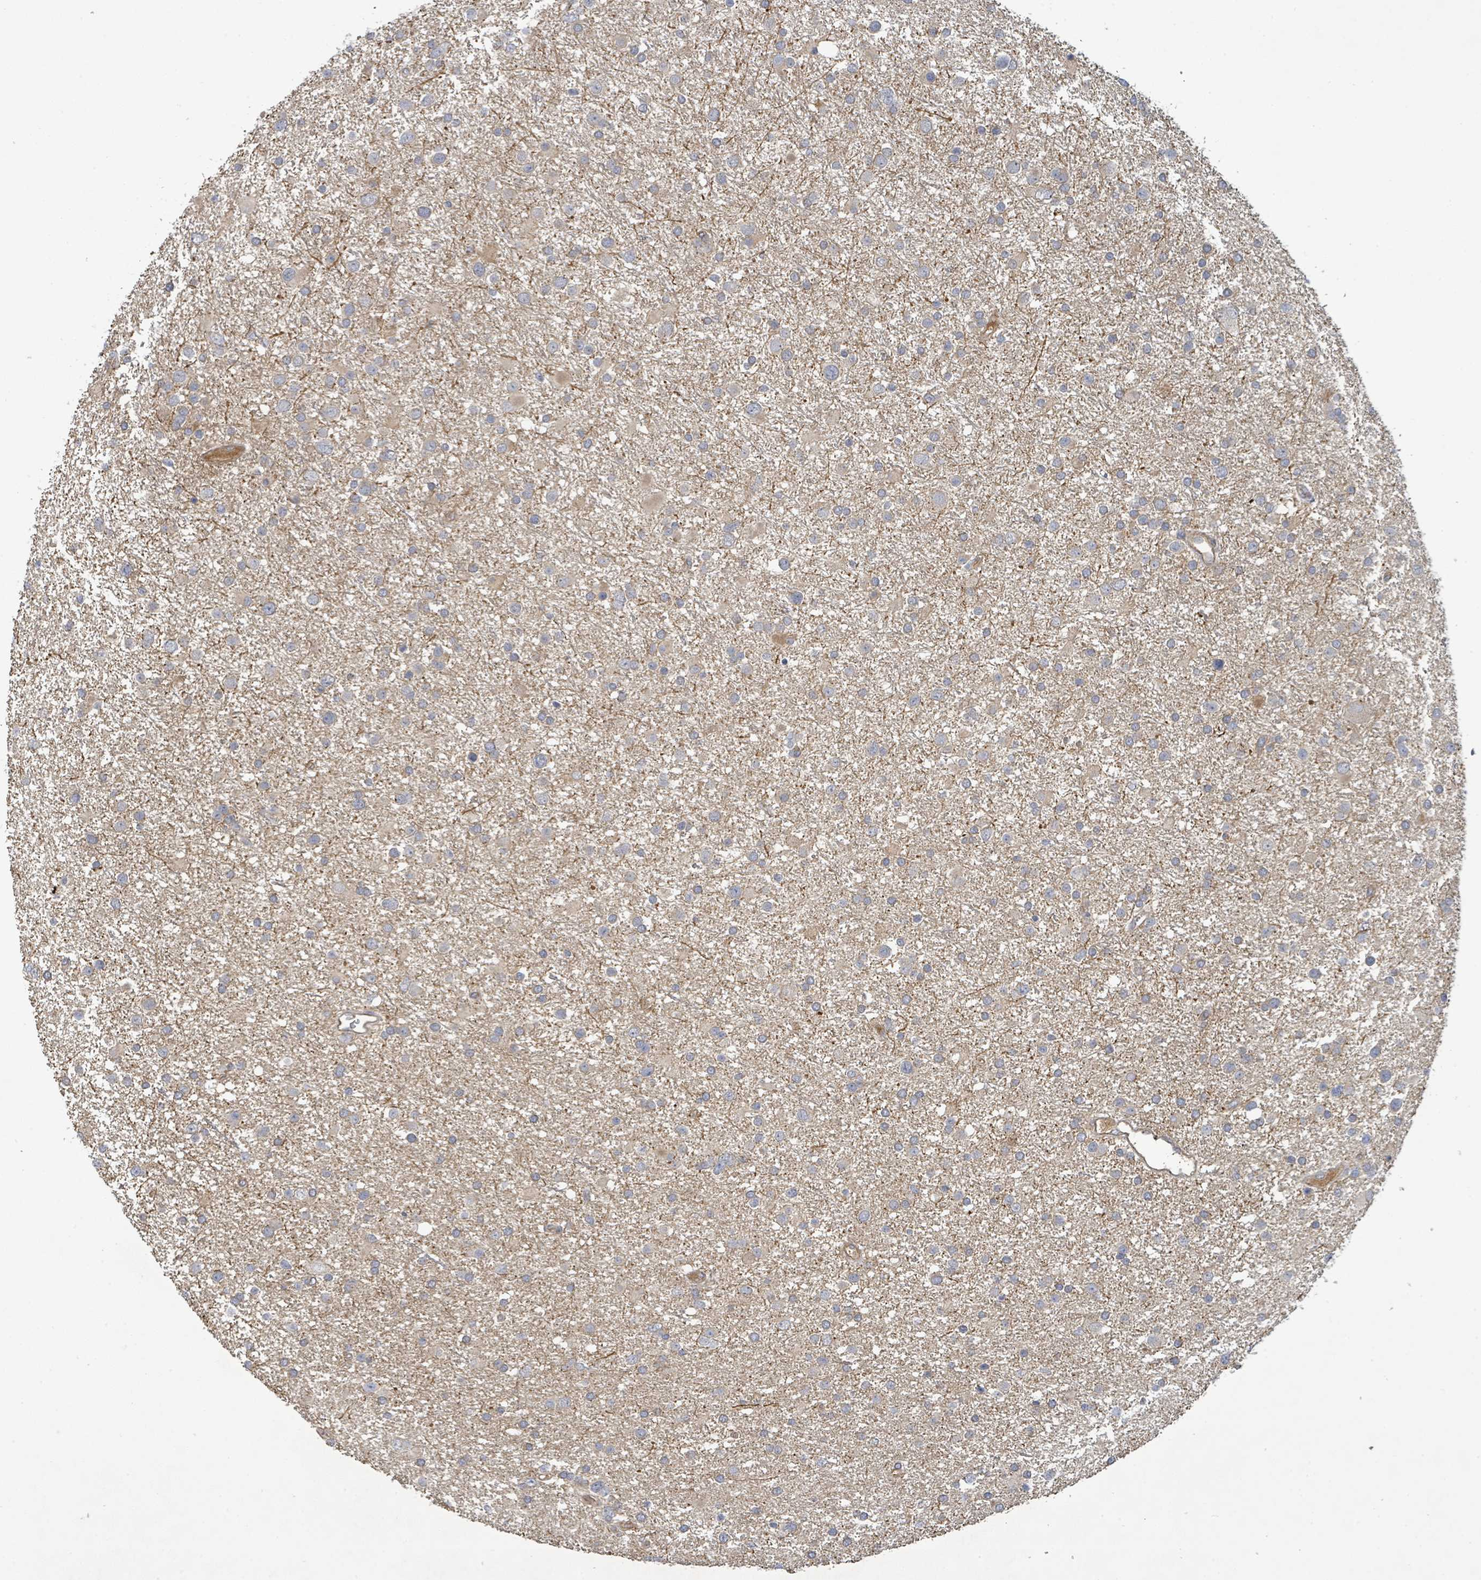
{"staining": {"intensity": "negative", "quantity": "none", "location": "none"}, "tissue": "glioma", "cell_type": "Tumor cells", "image_type": "cancer", "snomed": [{"axis": "morphology", "description": "Glioma, malignant, Low grade"}, {"axis": "topography", "description": "Brain"}], "caption": "A photomicrograph of human malignant glioma (low-grade) is negative for staining in tumor cells.", "gene": "STARD4", "patient": {"sex": "female", "age": 32}}